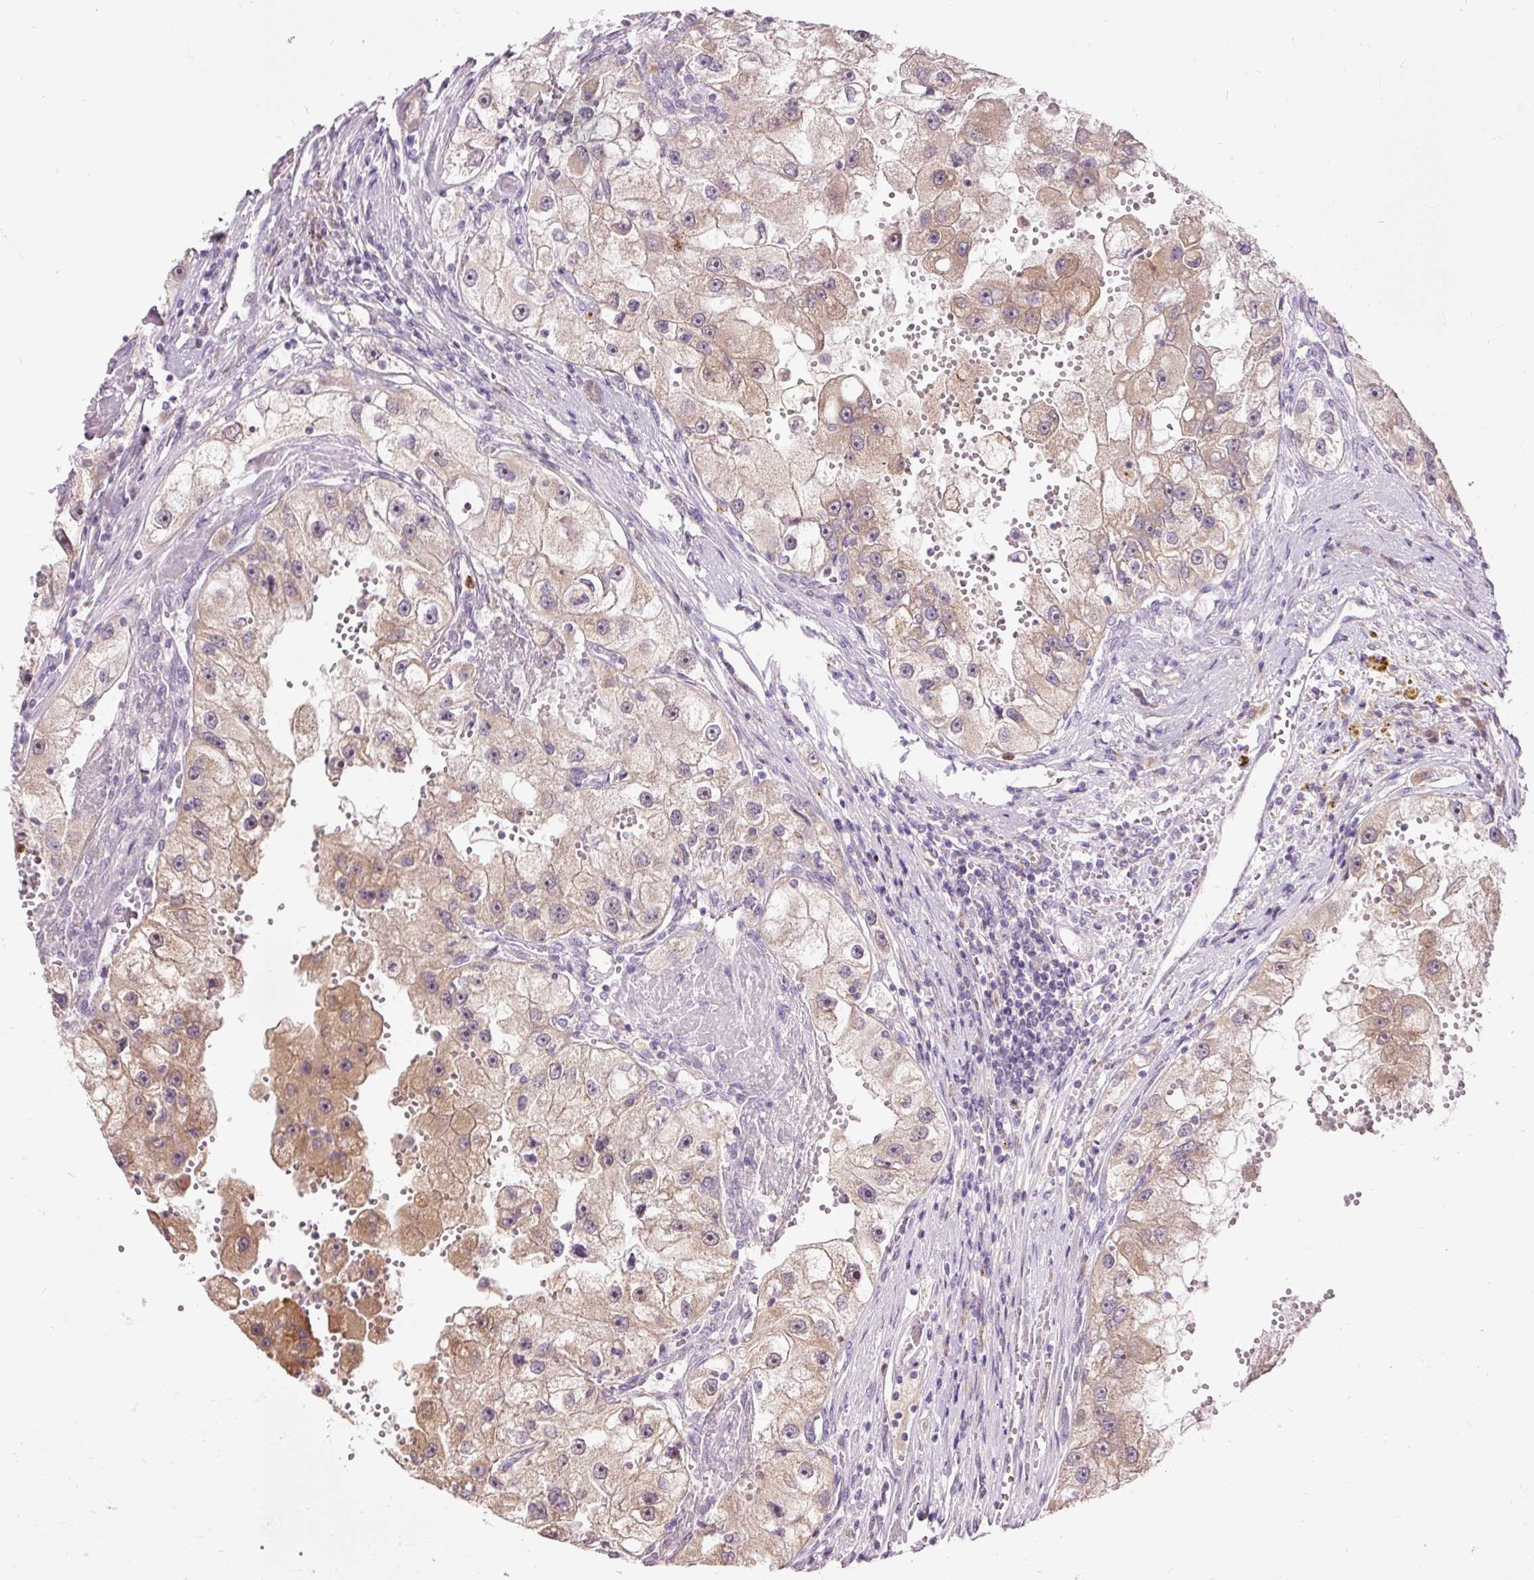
{"staining": {"intensity": "moderate", "quantity": ">75%", "location": "cytoplasmic/membranous"}, "tissue": "renal cancer", "cell_type": "Tumor cells", "image_type": "cancer", "snomed": [{"axis": "morphology", "description": "Adenocarcinoma, NOS"}, {"axis": "topography", "description": "Kidney"}], "caption": "IHC photomicrograph of neoplastic tissue: human renal cancer (adenocarcinoma) stained using immunohistochemistry shows medium levels of moderate protein expression localized specifically in the cytoplasmic/membranous of tumor cells, appearing as a cytoplasmic/membranous brown color.", "gene": "PRDX5", "patient": {"sex": "male", "age": 63}}